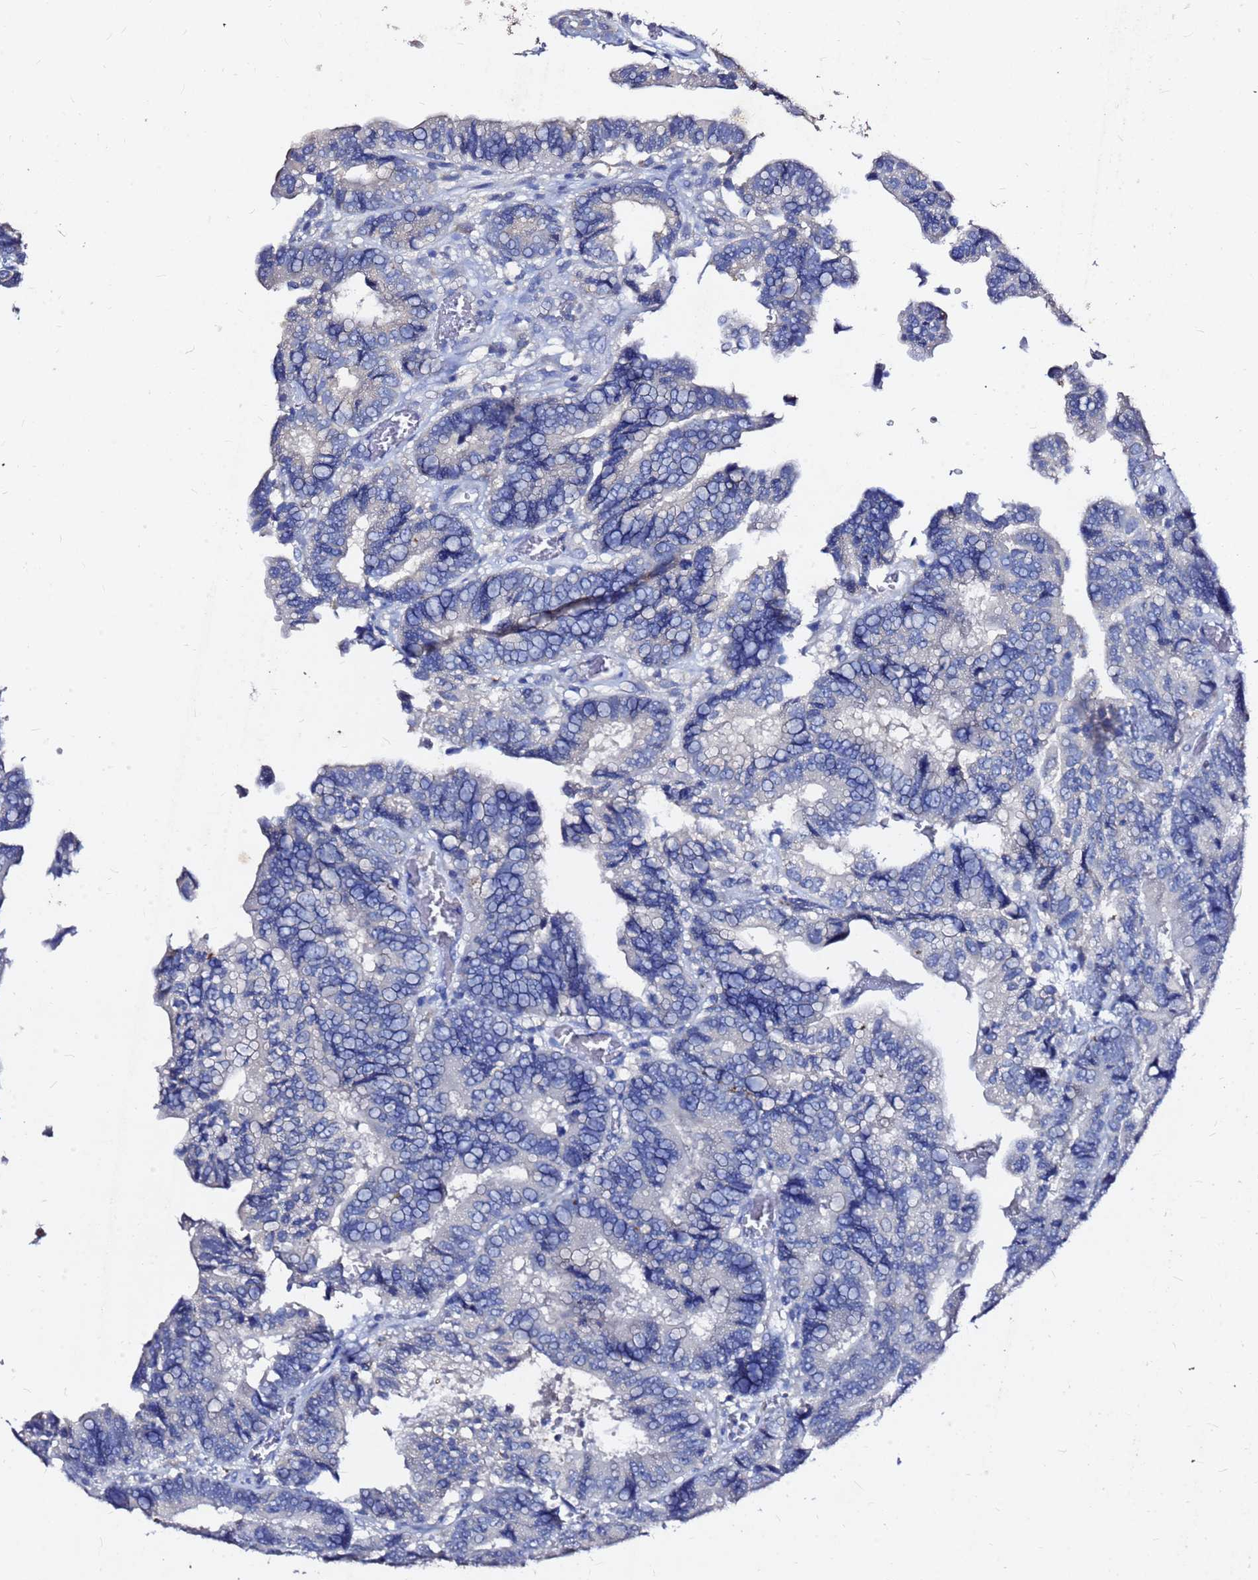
{"staining": {"intensity": "negative", "quantity": "none", "location": "none"}, "tissue": "colorectal cancer", "cell_type": "Tumor cells", "image_type": "cancer", "snomed": [{"axis": "morphology", "description": "Adenocarcinoma, NOS"}, {"axis": "topography", "description": "Colon"}], "caption": "Immunohistochemistry histopathology image of neoplastic tissue: colorectal cancer (adenocarcinoma) stained with DAB (3,3'-diaminobenzidine) reveals no significant protein expression in tumor cells.", "gene": "FAM183A", "patient": {"sex": "male", "age": 85}}